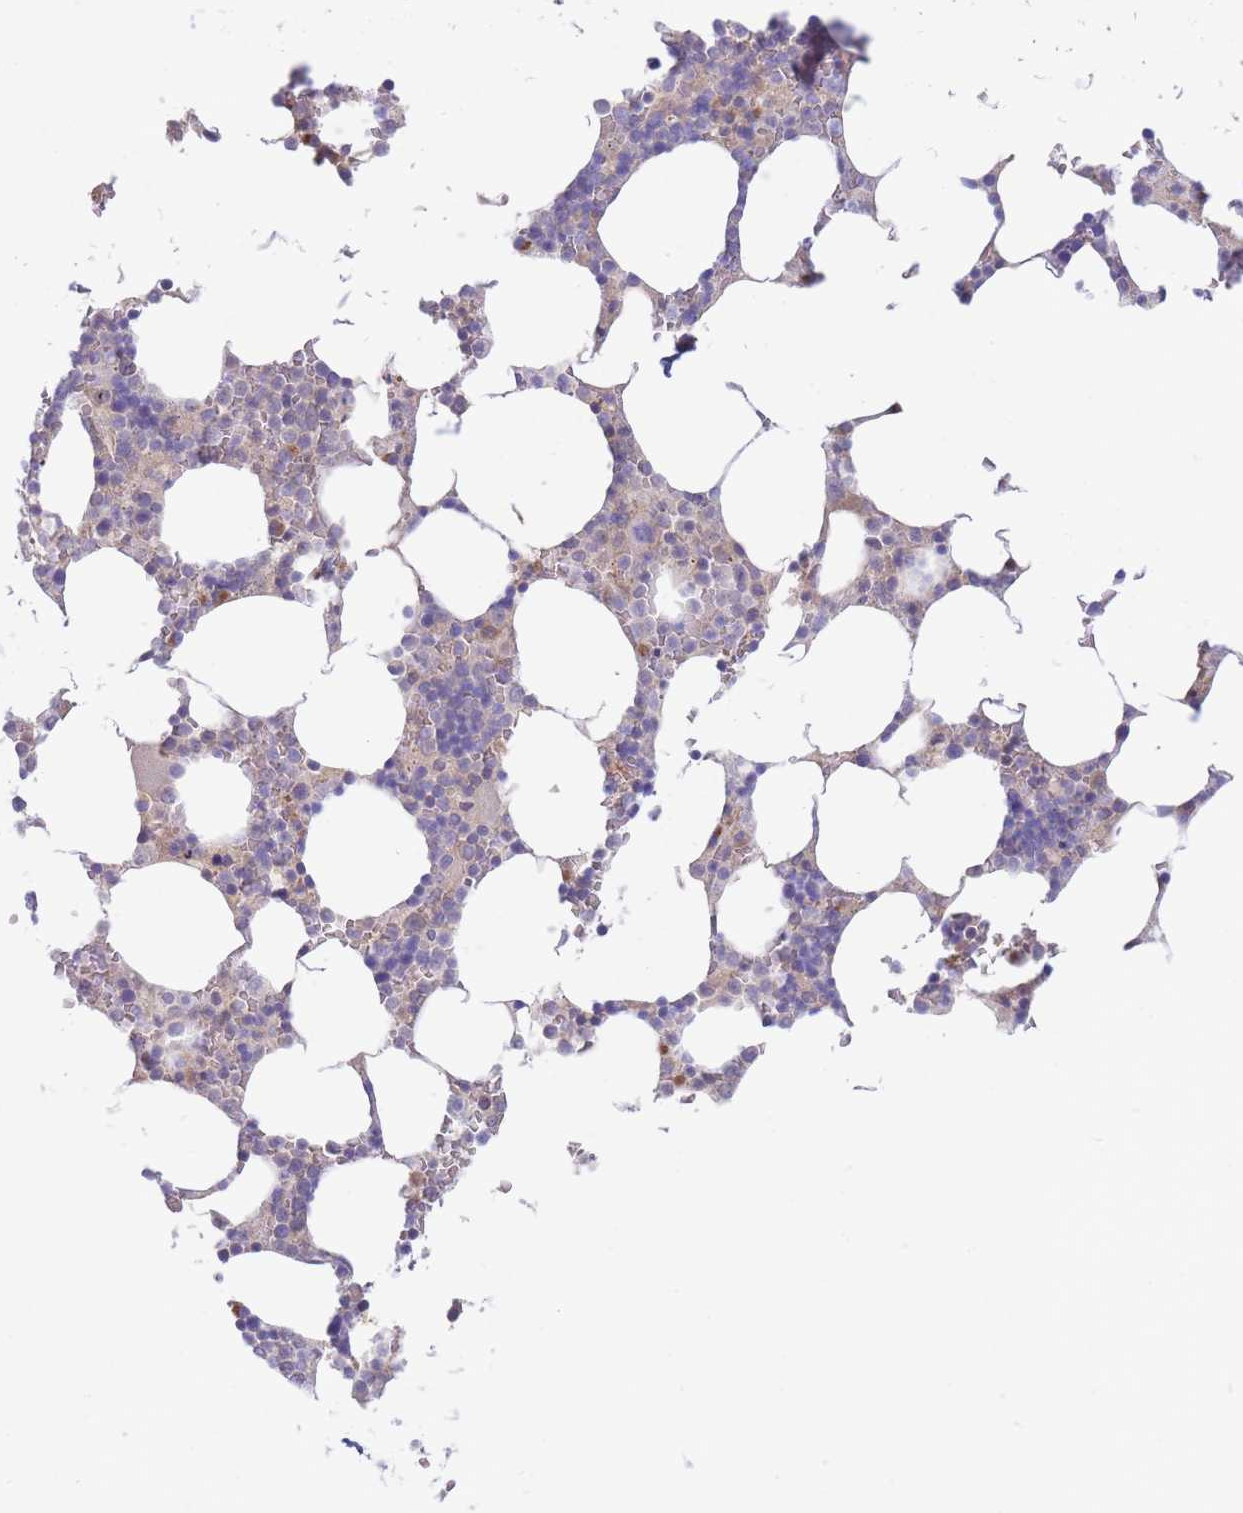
{"staining": {"intensity": "moderate", "quantity": "<25%", "location": "cytoplasmic/membranous"}, "tissue": "bone marrow", "cell_type": "Hematopoietic cells", "image_type": "normal", "snomed": [{"axis": "morphology", "description": "Normal tissue, NOS"}, {"axis": "topography", "description": "Bone marrow"}], "caption": "This is an image of immunohistochemistry staining of unremarkable bone marrow, which shows moderate positivity in the cytoplasmic/membranous of hematopoietic cells.", "gene": "APOL4", "patient": {"sex": "male", "age": 64}}